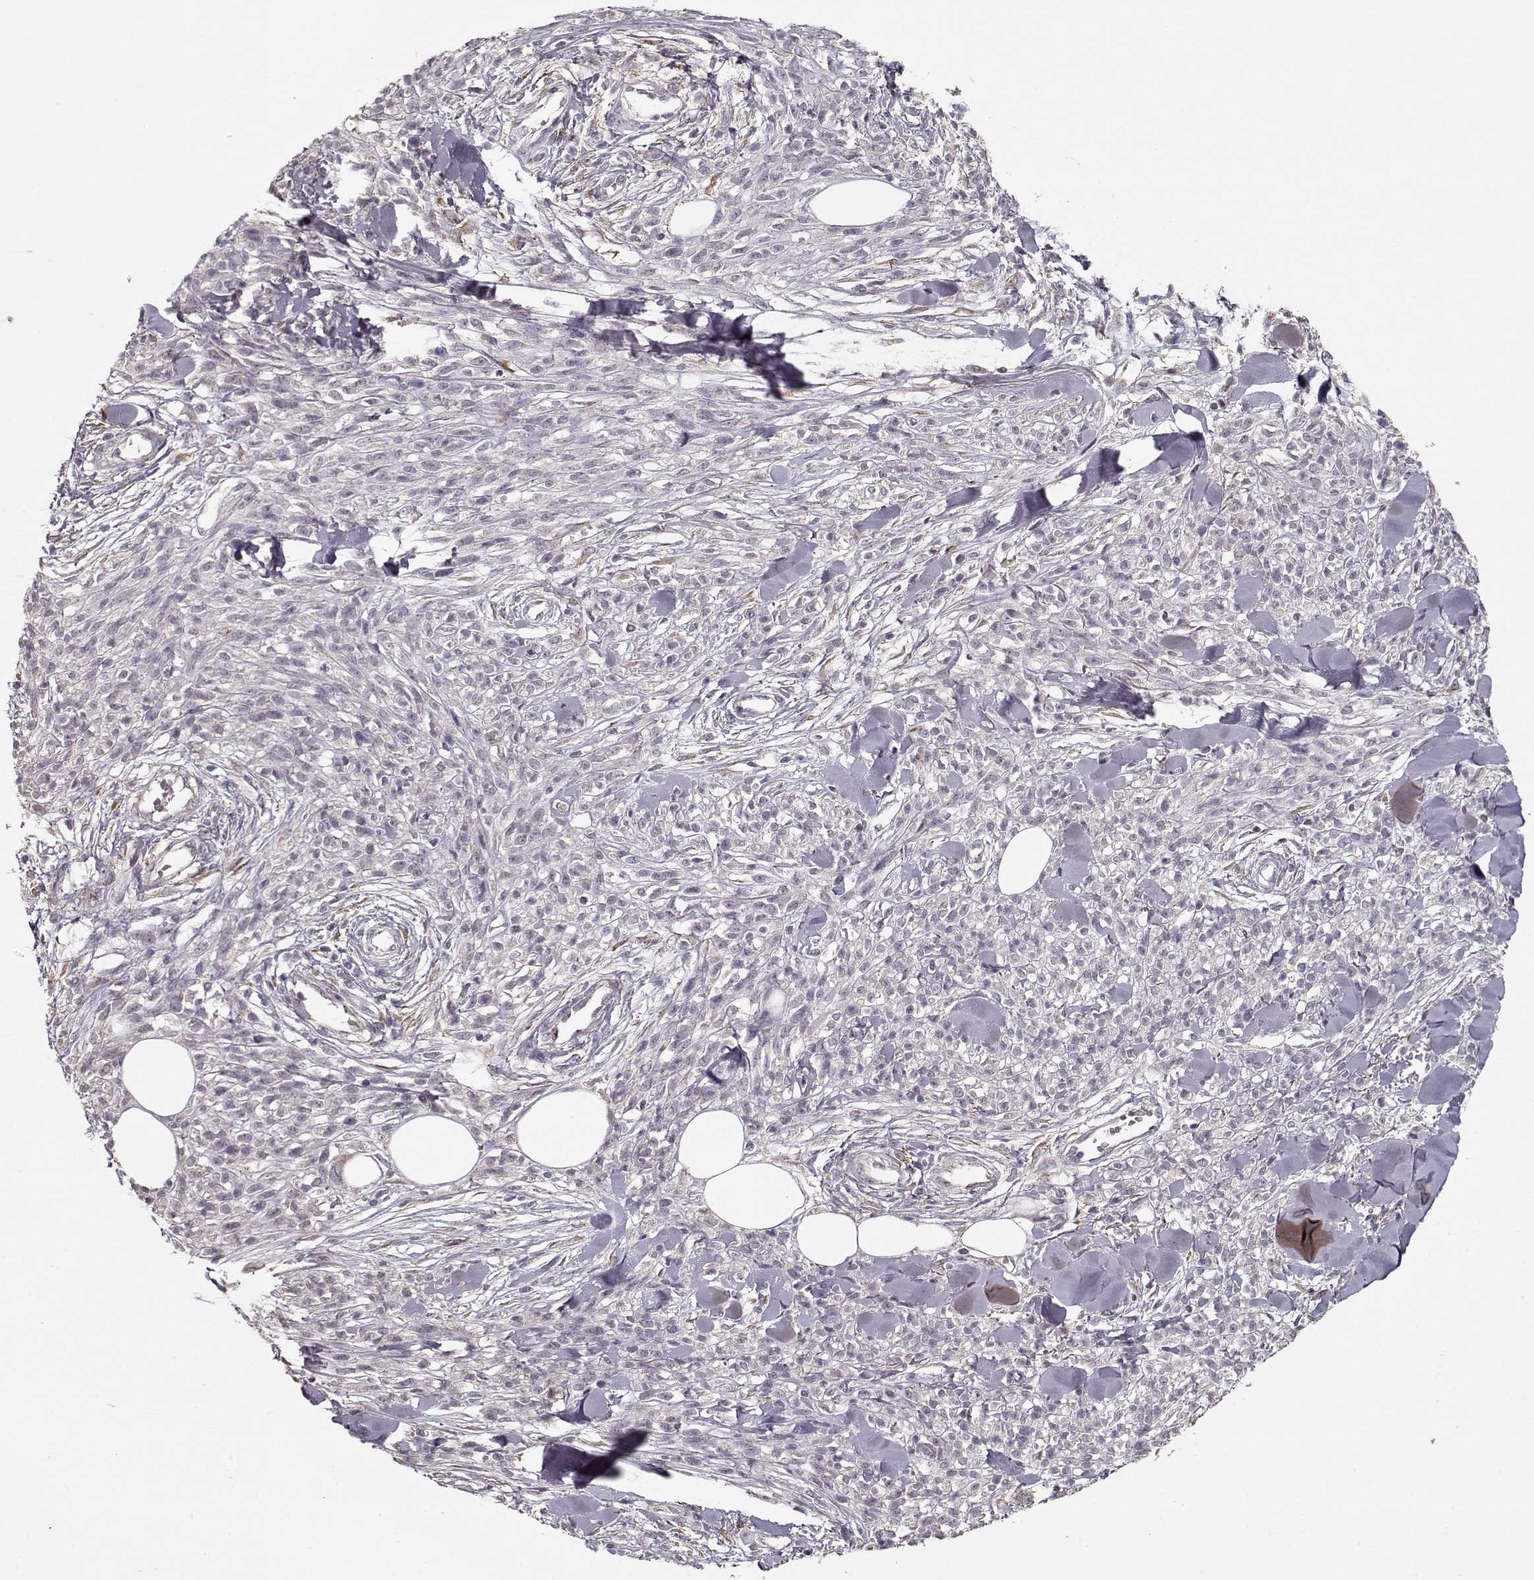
{"staining": {"intensity": "negative", "quantity": "none", "location": "none"}, "tissue": "melanoma", "cell_type": "Tumor cells", "image_type": "cancer", "snomed": [{"axis": "morphology", "description": "Malignant melanoma, NOS"}, {"axis": "topography", "description": "Skin"}, {"axis": "topography", "description": "Skin of trunk"}], "caption": "A high-resolution photomicrograph shows immunohistochemistry staining of melanoma, which shows no significant staining in tumor cells.", "gene": "LAMA2", "patient": {"sex": "male", "age": 74}}